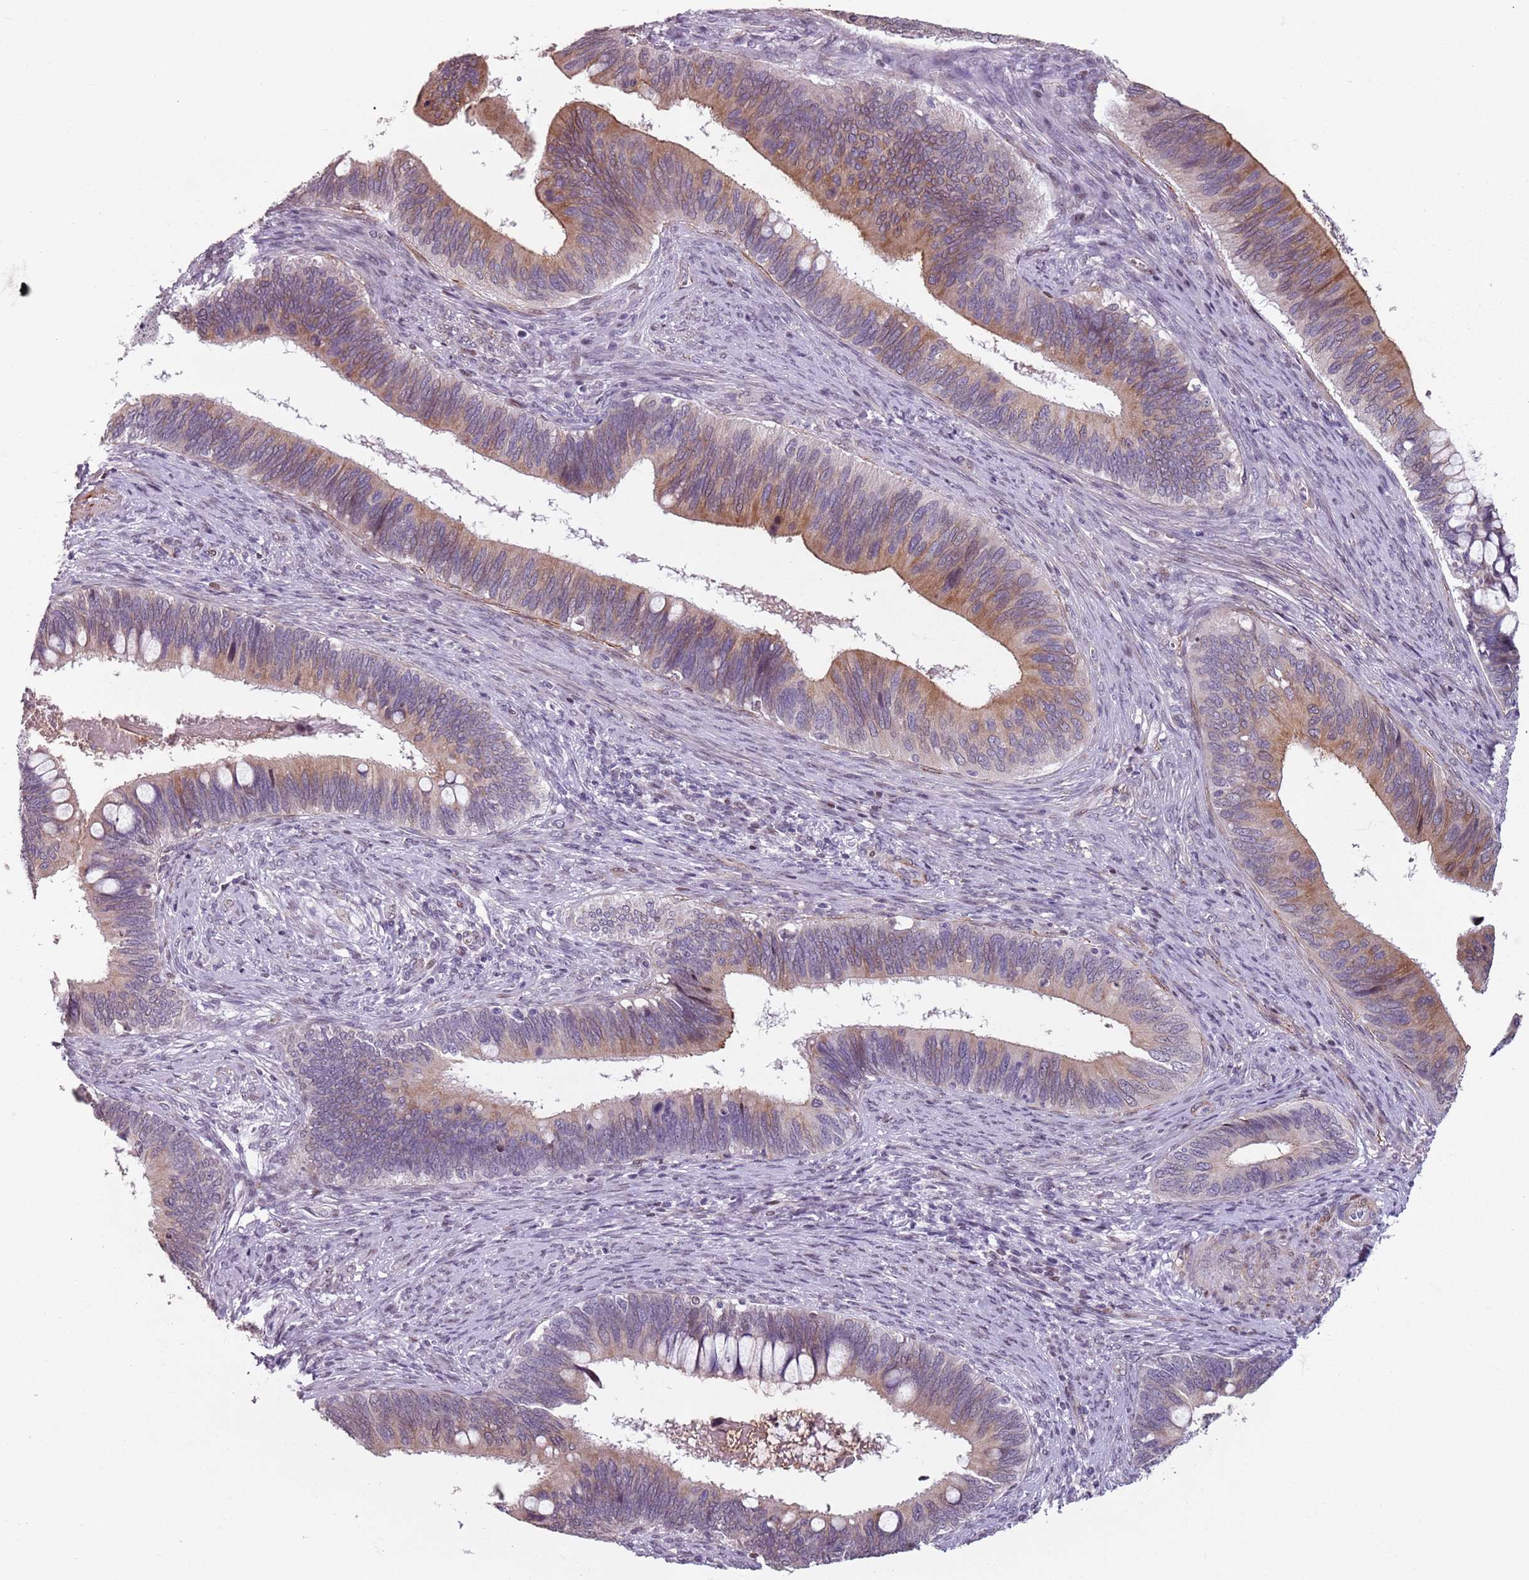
{"staining": {"intensity": "moderate", "quantity": "25%-75%", "location": "cytoplasmic/membranous"}, "tissue": "cervical cancer", "cell_type": "Tumor cells", "image_type": "cancer", "snomed": [{"axis": "morphology", "description": "Adenocarcinoma, NOS"}, {"axis": "topography", "description": "Cervix"}], "caption": "About 25%-75% of tumor cells in cervical adenocarcinoma exhibit moderate cytoplasmic/membranous protein positivity as visualized by brown immunohistochemical staining.", "gene": "TMC4", "patient": {"sex": "female", "age": 42}}